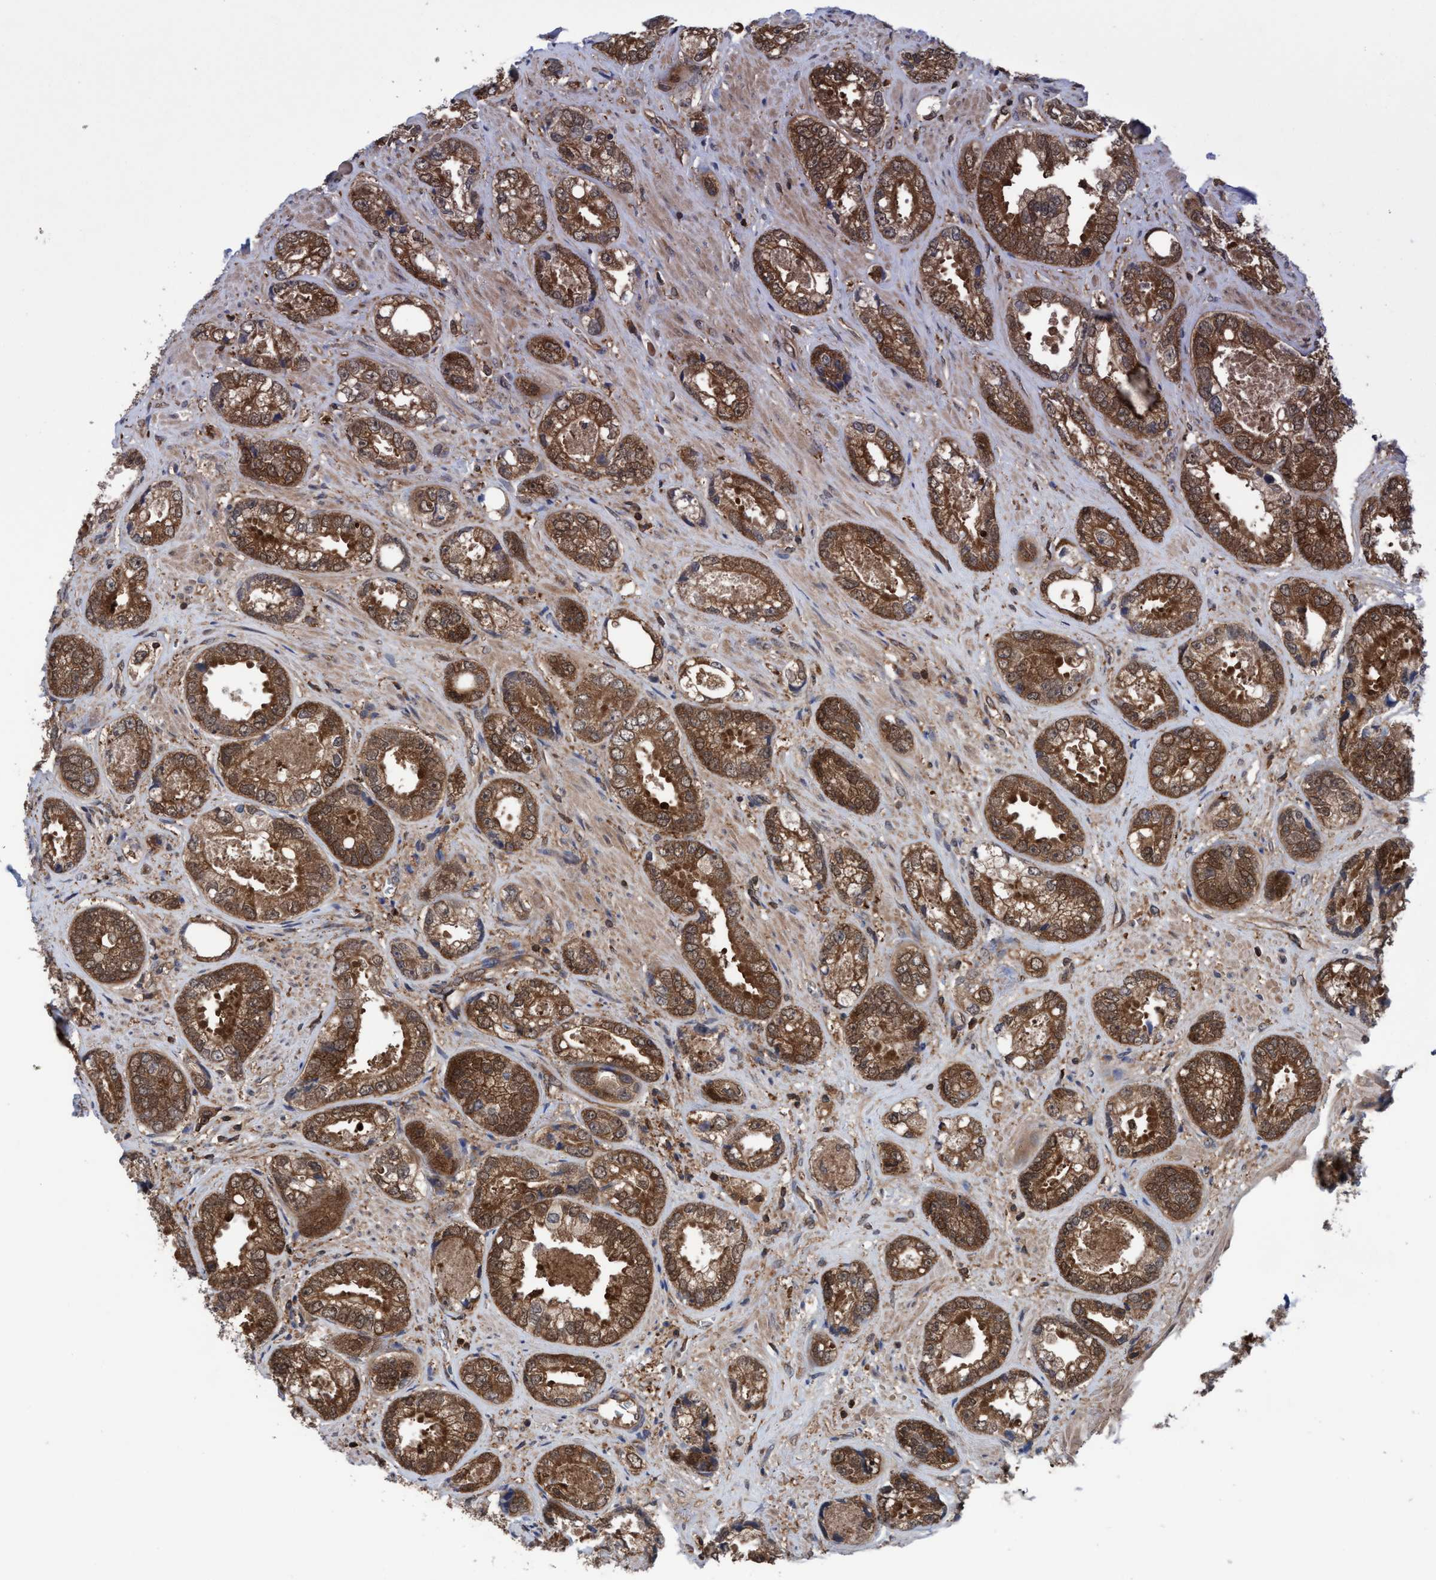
{"staining": {"intensity": "moderate", "quantity": ">75%", "location": "cytoplasmic/membranous"}, "tissue": "prostate cancer", "cell_type": "Tumor cells", "image_type": "cancer", "snomed": [{"axis": "morphology", "description": "Adenocarcinoma, High grade"}, {"axis": "topography", "description": "Prostate"}], "caption": "The immunohistochemical stain labels moderate cytoplasmic/membranous positivity in tumor cells of prostate cancer tissue.", "gene": "GLOD4", "patient": {"sex": "male", "age": 61}}